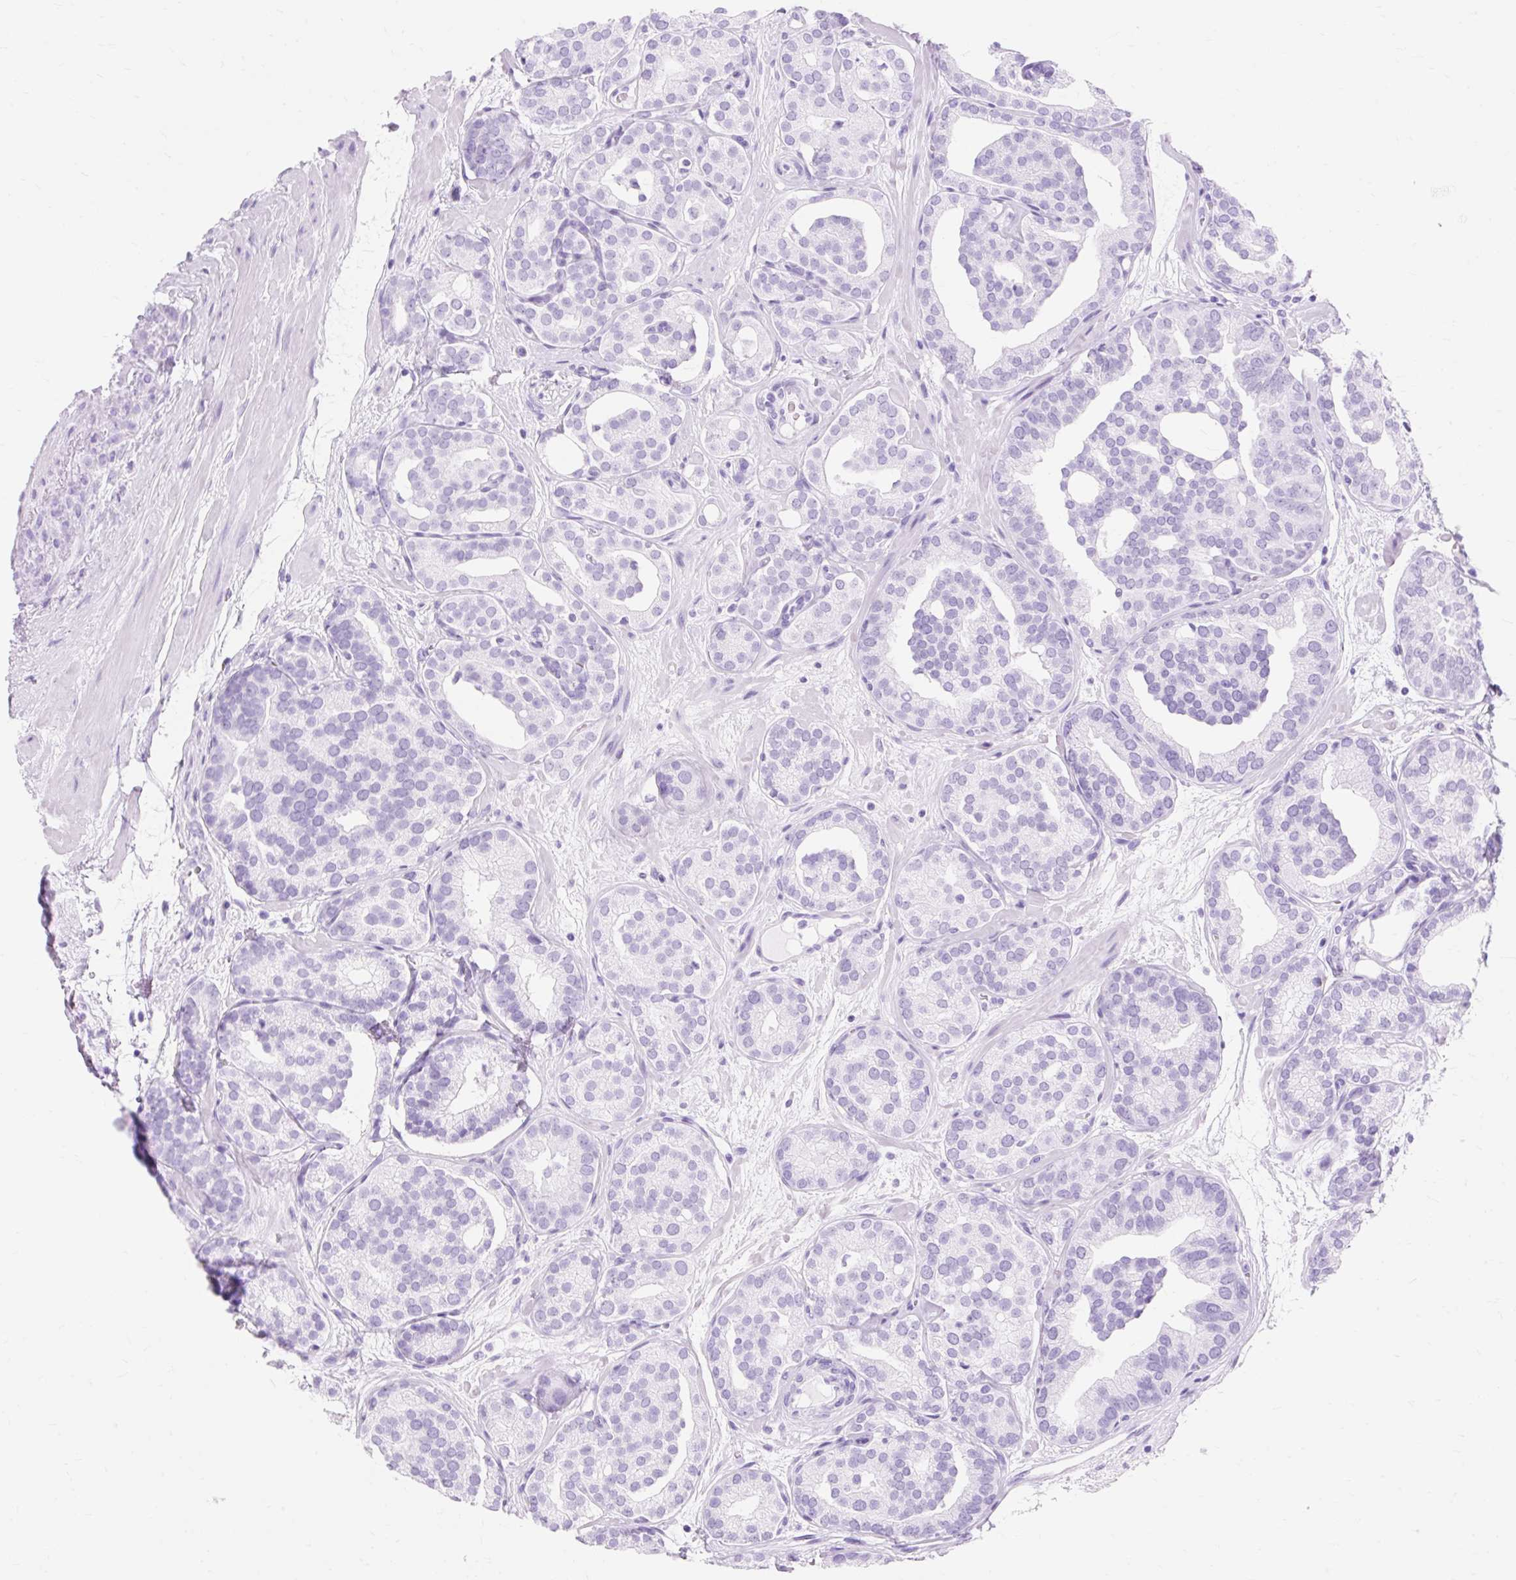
{"staining": {"intensity": "negative", "quantity": "none", "location": "none"}, "tissue": "prostate cancer", "cell_type": "Tumor cells", "image_type": "cancer", "snomed": [{"axis": "morphology", "description": "Adenocarcinoma, High grade"}, {"axis": "topography", "description": "Prostate"}], "caption": "The immunohistochemistry (IHC) micrograph has no significant staining in tumor cells of high-grade adenocarcinoma (prostate) tissue.", "gene": "MBP", "patient": {"sex": "male", "age": 66}}